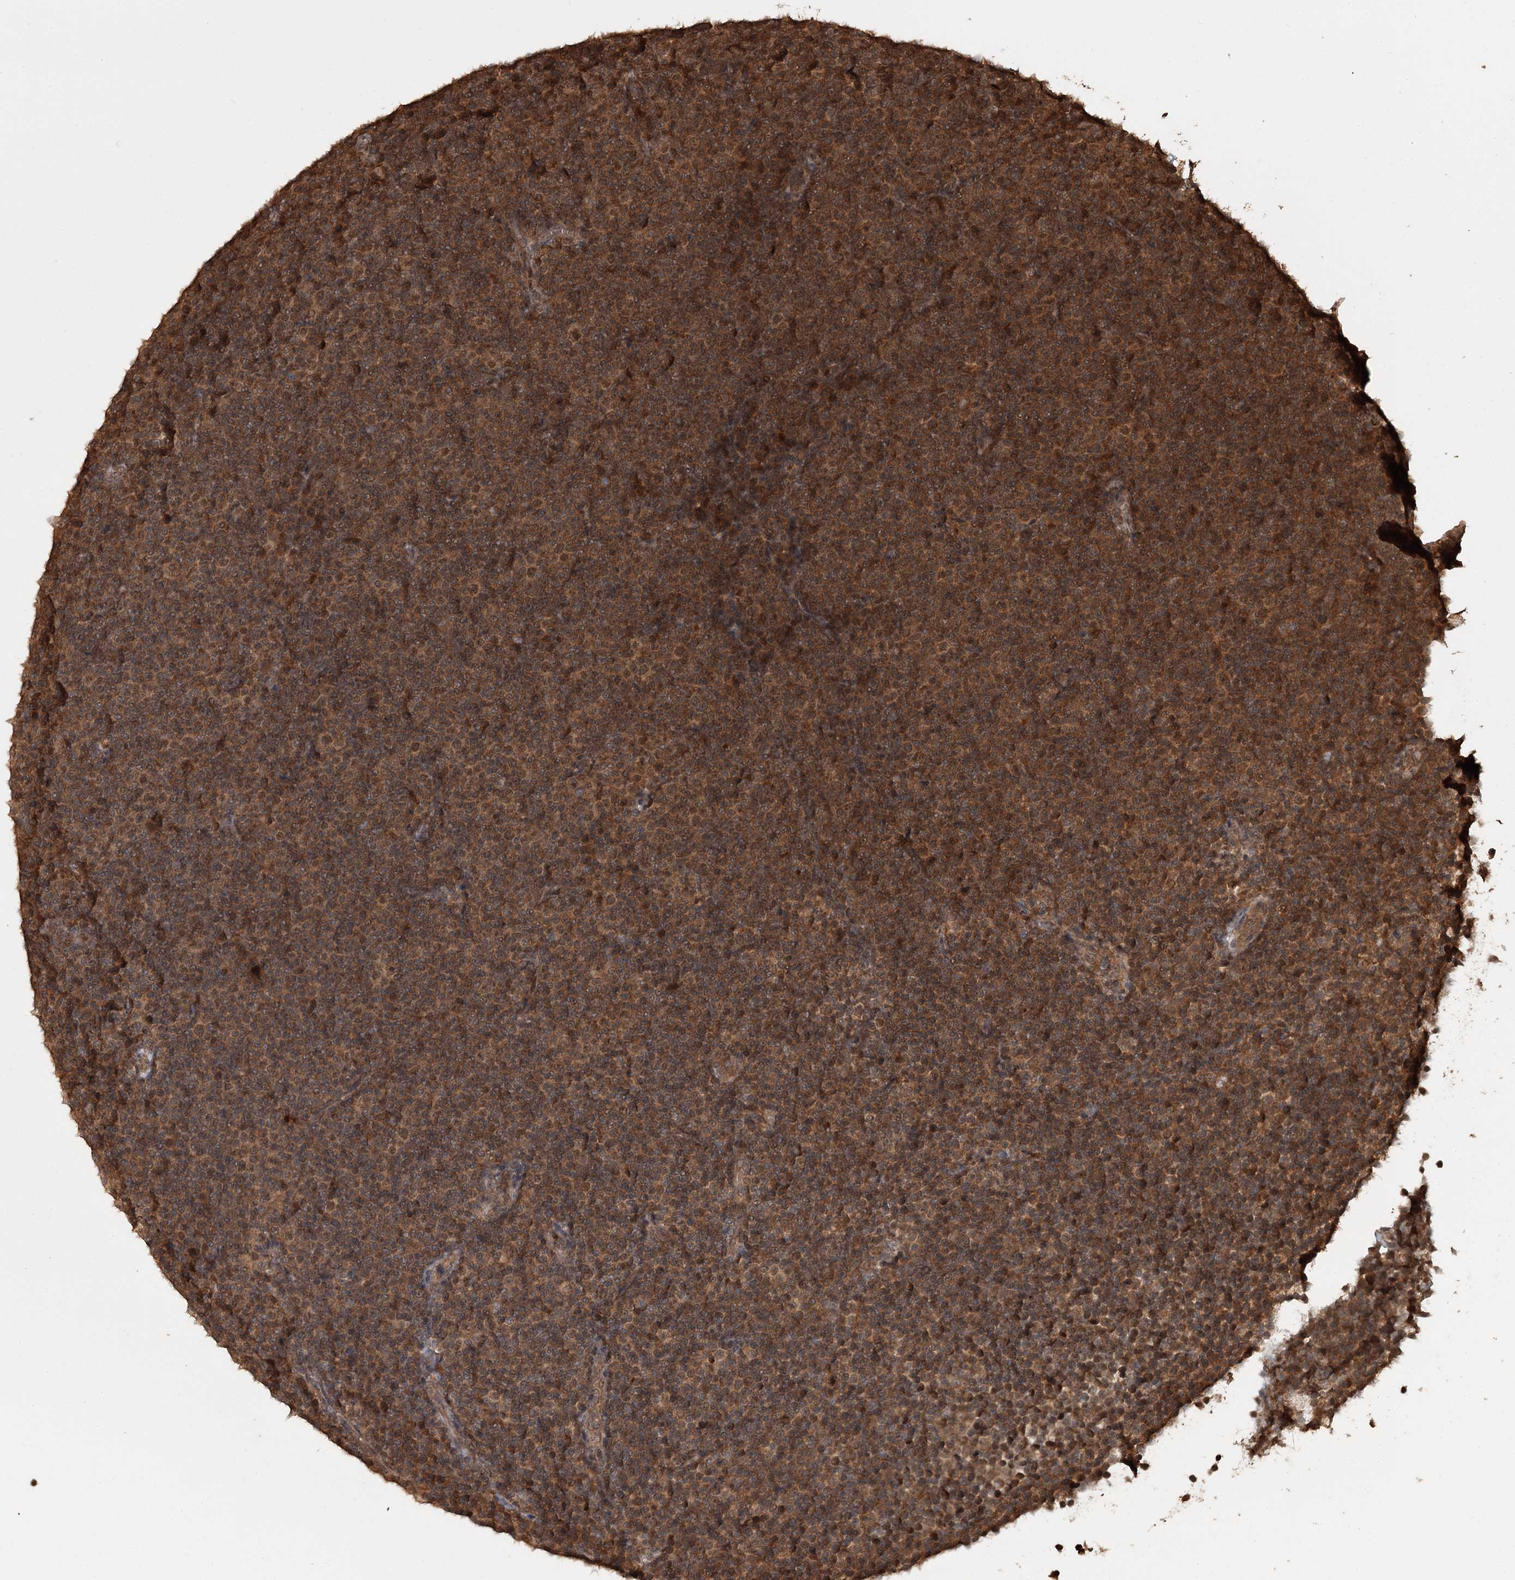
{"staining": {"intensity": "moderate", "quantity": ">75%", "location": "cytoplasmic/membranous"}, "tissue": "lymphoma", "cell_type": "Tumor cells", "image_type": "cancer", "snomed": [{"axis": "morphology", "description": "Malignant lymphoma, non-Hodgkin's type, Low grade"}, {"axis": "topography", "description": "Lymph node"}], "caption": "Immunohistochemistry image of lymphoma stained for a protein (brown), which exhibits medium levels of moderate cytoplasmic/membranous positivity in approximately >75% of tumor cells.", "gene": "N6AMT1", "patient": {"sex": "female", "age": 67}}